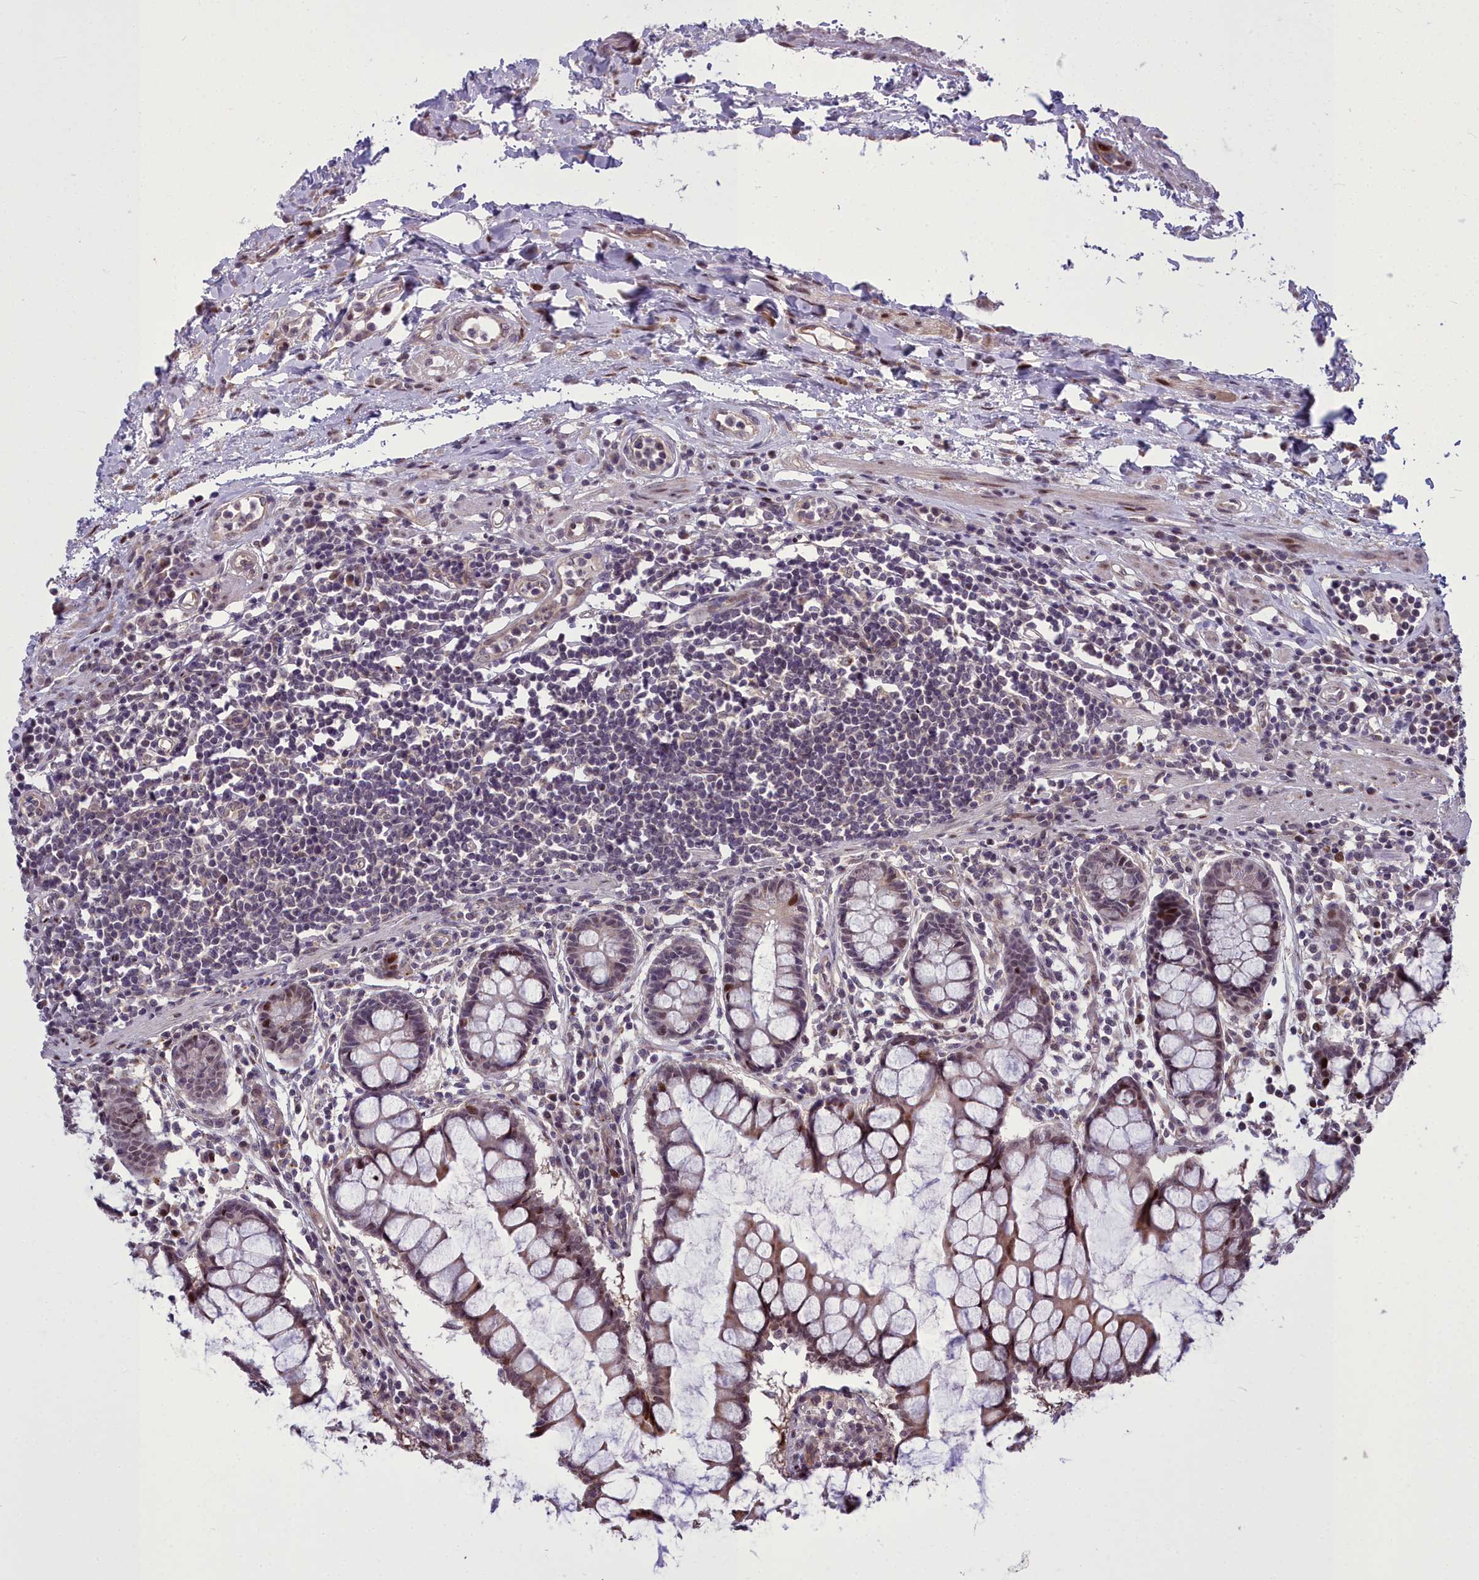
{"staining": {"intensity": "weak", "quantity": ">75%", "location": "cytoplasmic/membranous,nuclear"}, "tissue": "colon", "cell_type": "Endothelial cells", "image_type": "normal", "snomed": [{"axis": "morphology", "description": "Normal tissue, NOS"}, {"axis": "morphology", "description": "Adenocarcinoma, NOS"}, {"axis": "topography", "description": "Colon"}], "caption": "Immunohistochemistry image of normal colon: human colon stained using immunohistochemistry displays low levels of weak protein expression localized specifically in the cytoplasmic/membranous,nuclear of endothelial cells, appearing as a cytoplasmic/membranous,nuclear brown color.", "gene": "AP1M1", "patient": {"sex": "female", "age": 55}}